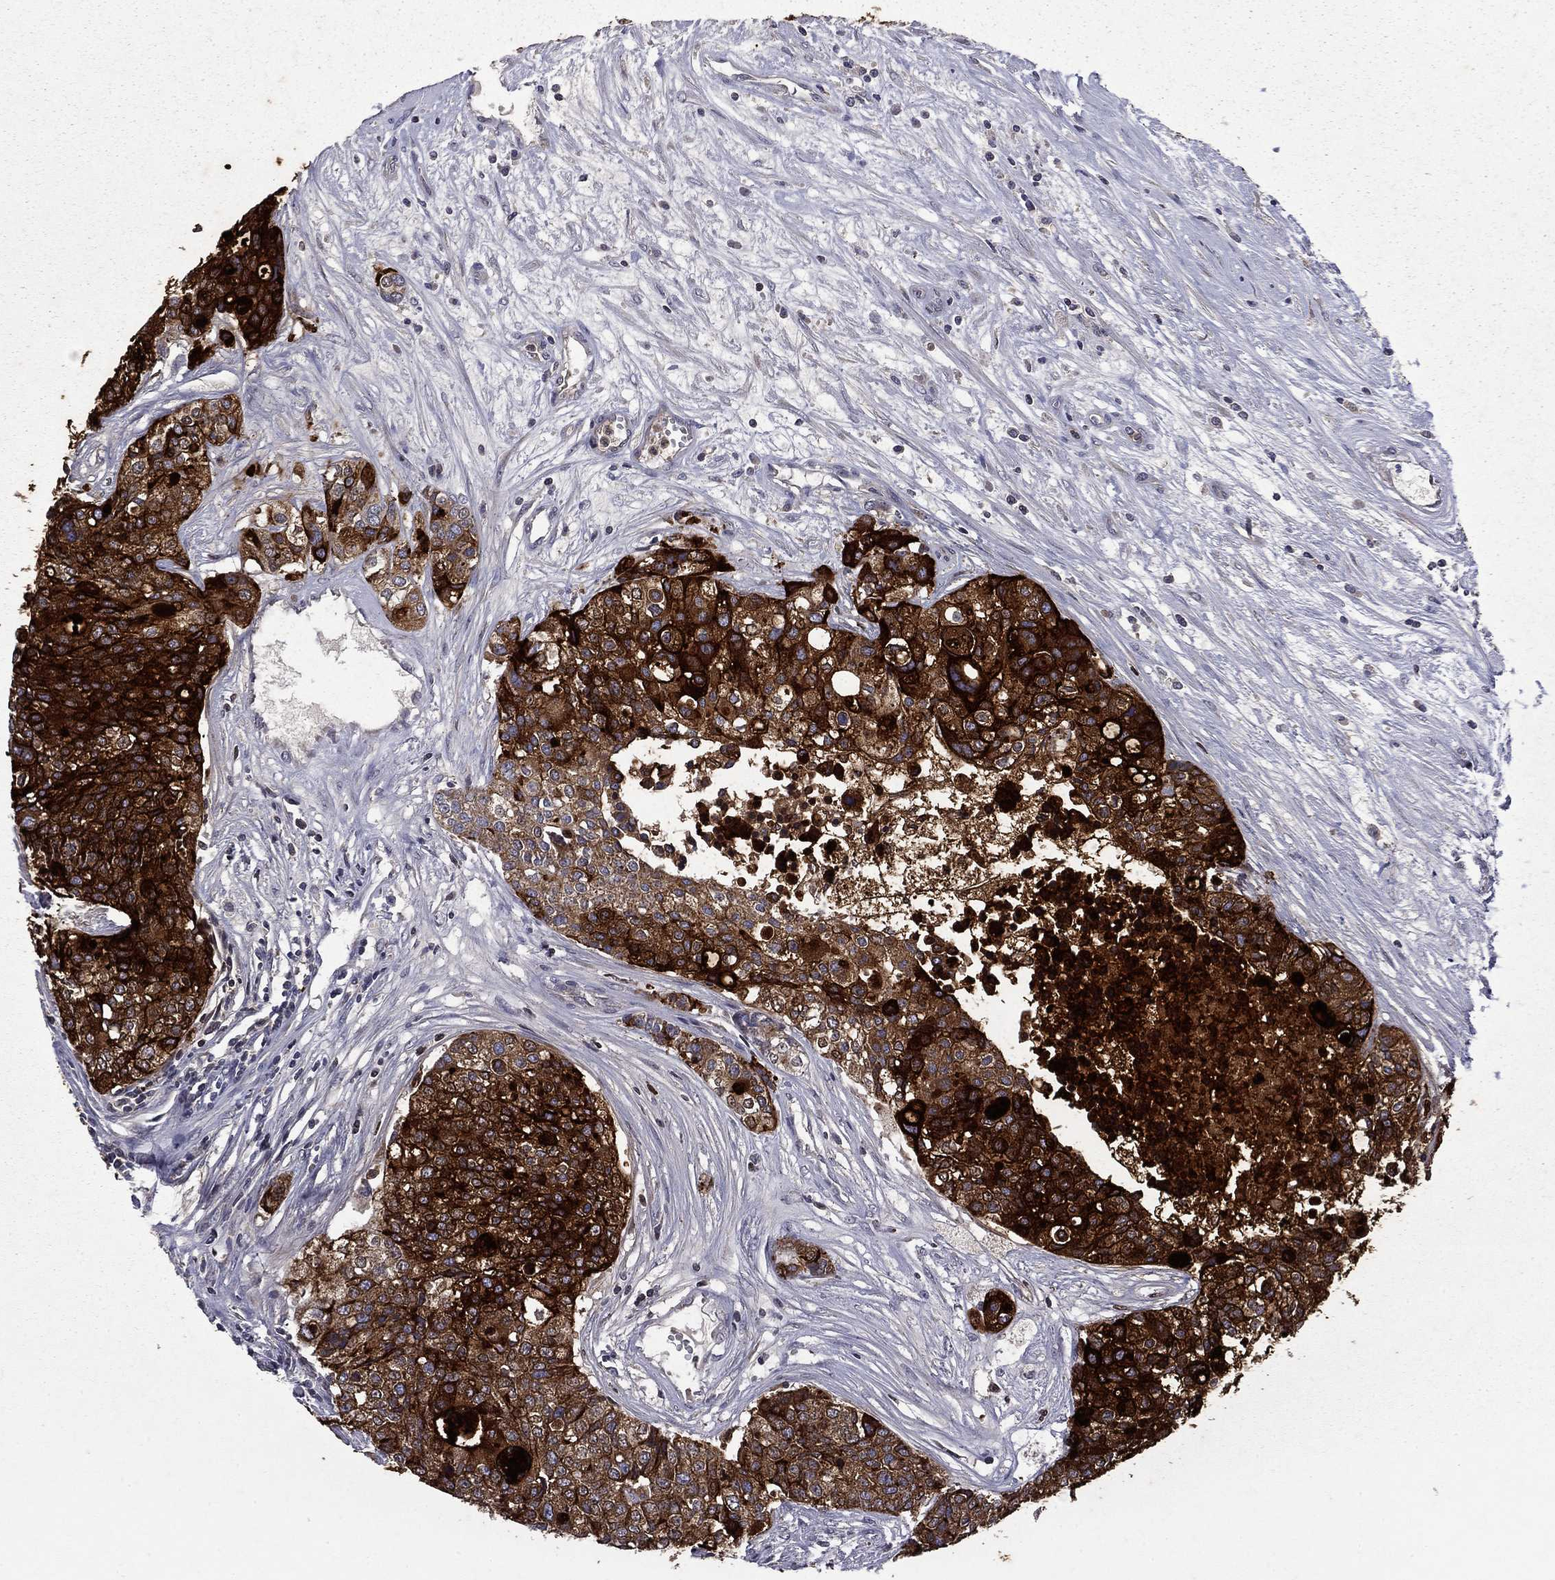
{"staining": {"intensity": "strong", "quantity": ">75%", "location": "cytoplasmic/membranous"}, "tissue": "carcinoid", "cell_type": "Tumor cells", "image_type": "cancer", "snomed": [{"axis": "morphology", "description": "Carcinoid, malignant, NOS"}, {"axis": "topography", "description": "Colon"}], "caption": "Immunohistochemical staining of human carcinoid reveals strong cytoplasmic/membranous protein positivity in about >75% of tumor cells. The staining was performed using DAB to visualize the protein expression in brown, while the nuclei were stained in blue with hematoxylin (Magnification: 20x).", "gene": "CEACAM7", "patient": {"sex": "male", "age": 81}}